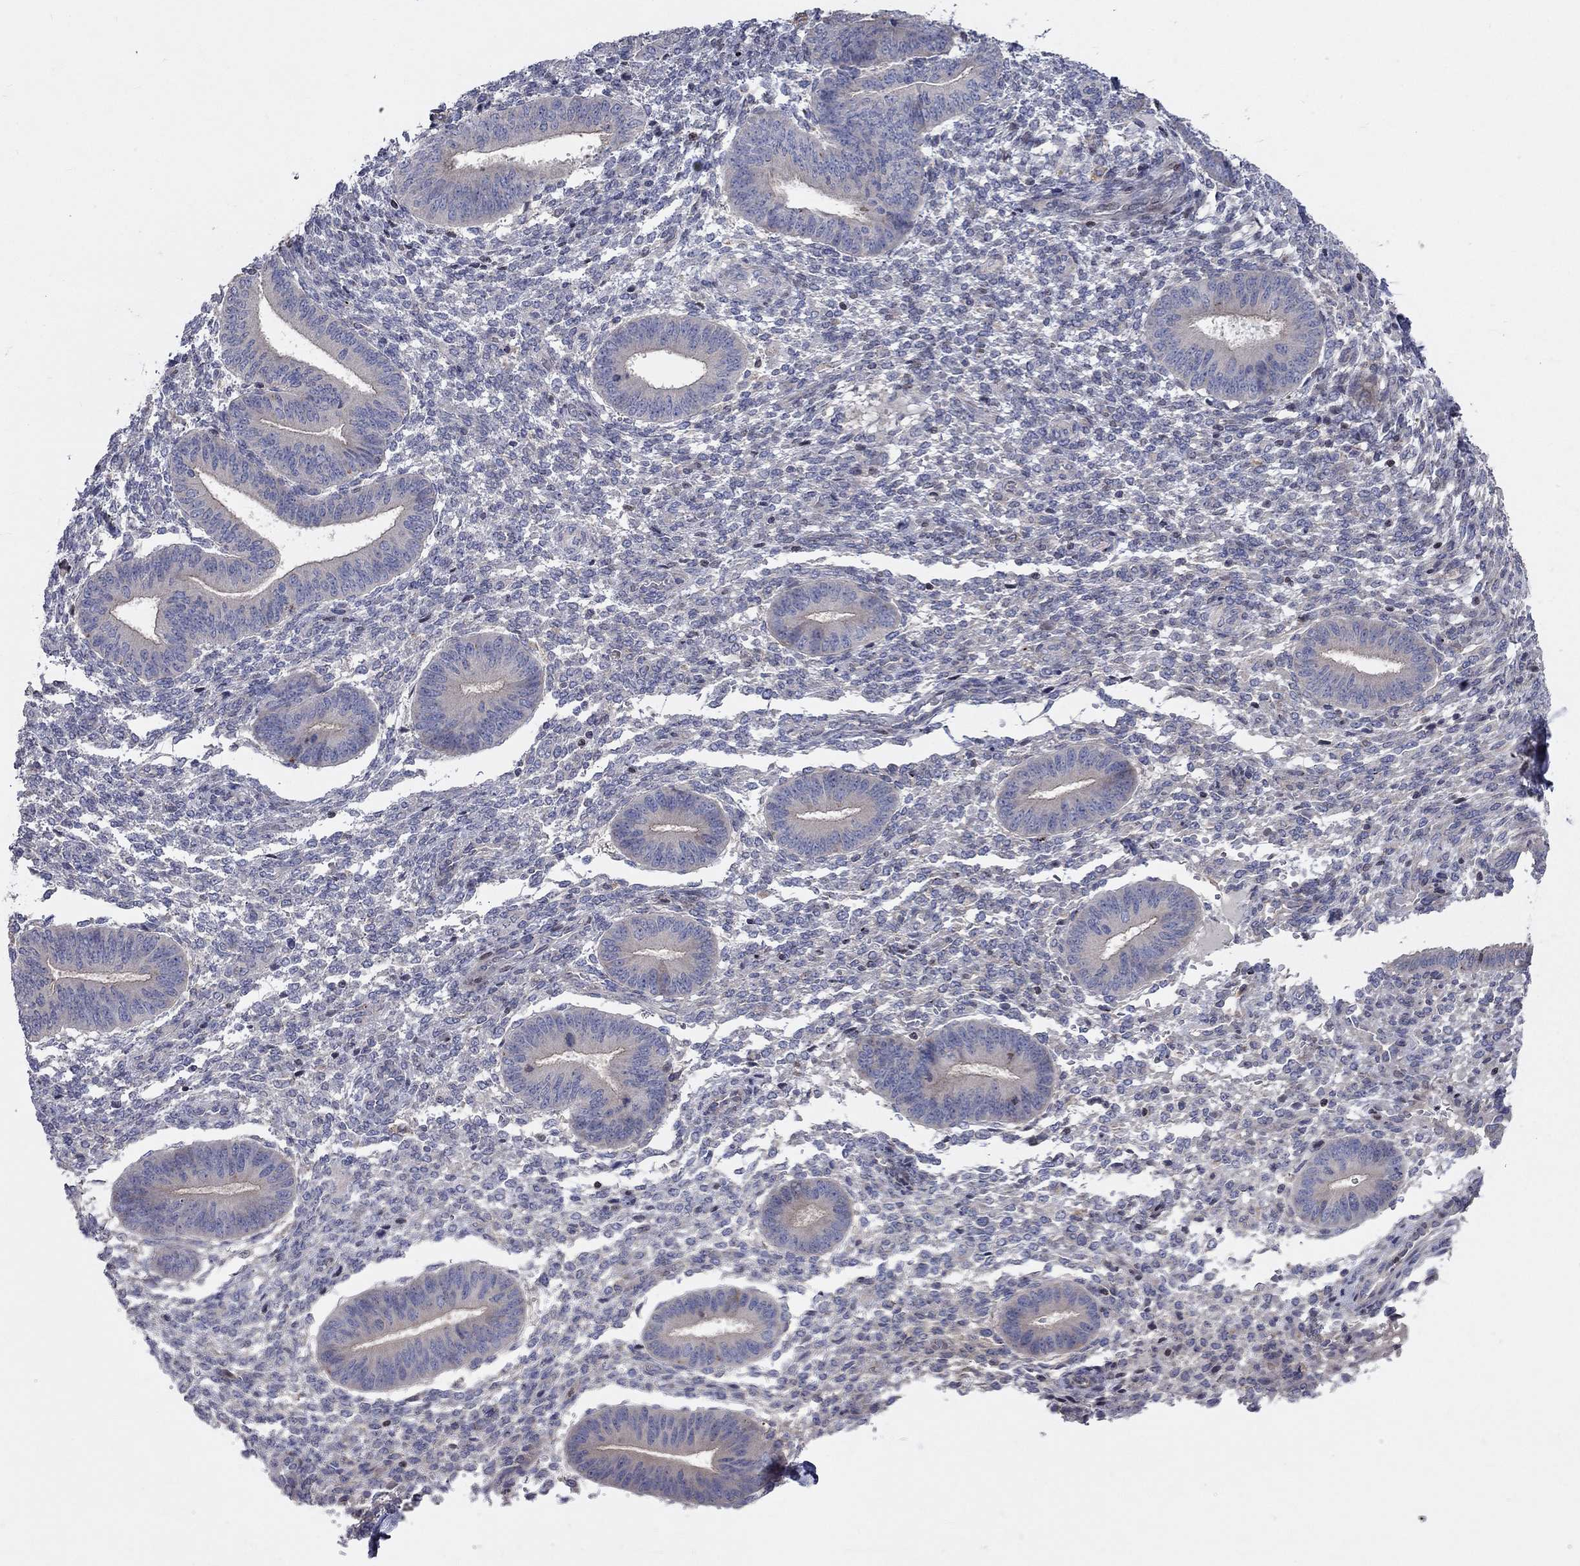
{"staining": {"intensity": "negative", "quantity": "none", "location": "none"}, "tissue": "endometrium", "cell_type": "Cells in endometrial stroma", "image_type": "normal", "snomed": [{"axis": "morphology", "description": "Normal tissue, NOS"}, {"axis": "topography", "description": "Endometrium"}], "caption": "Immunohistochemistry of benign human endometrium exhibits no staining in cells in endometrial stroma. Nuclei are stained in blue.", "gene": "ERN2", "patient": {"sex": "female", "age": 47}}